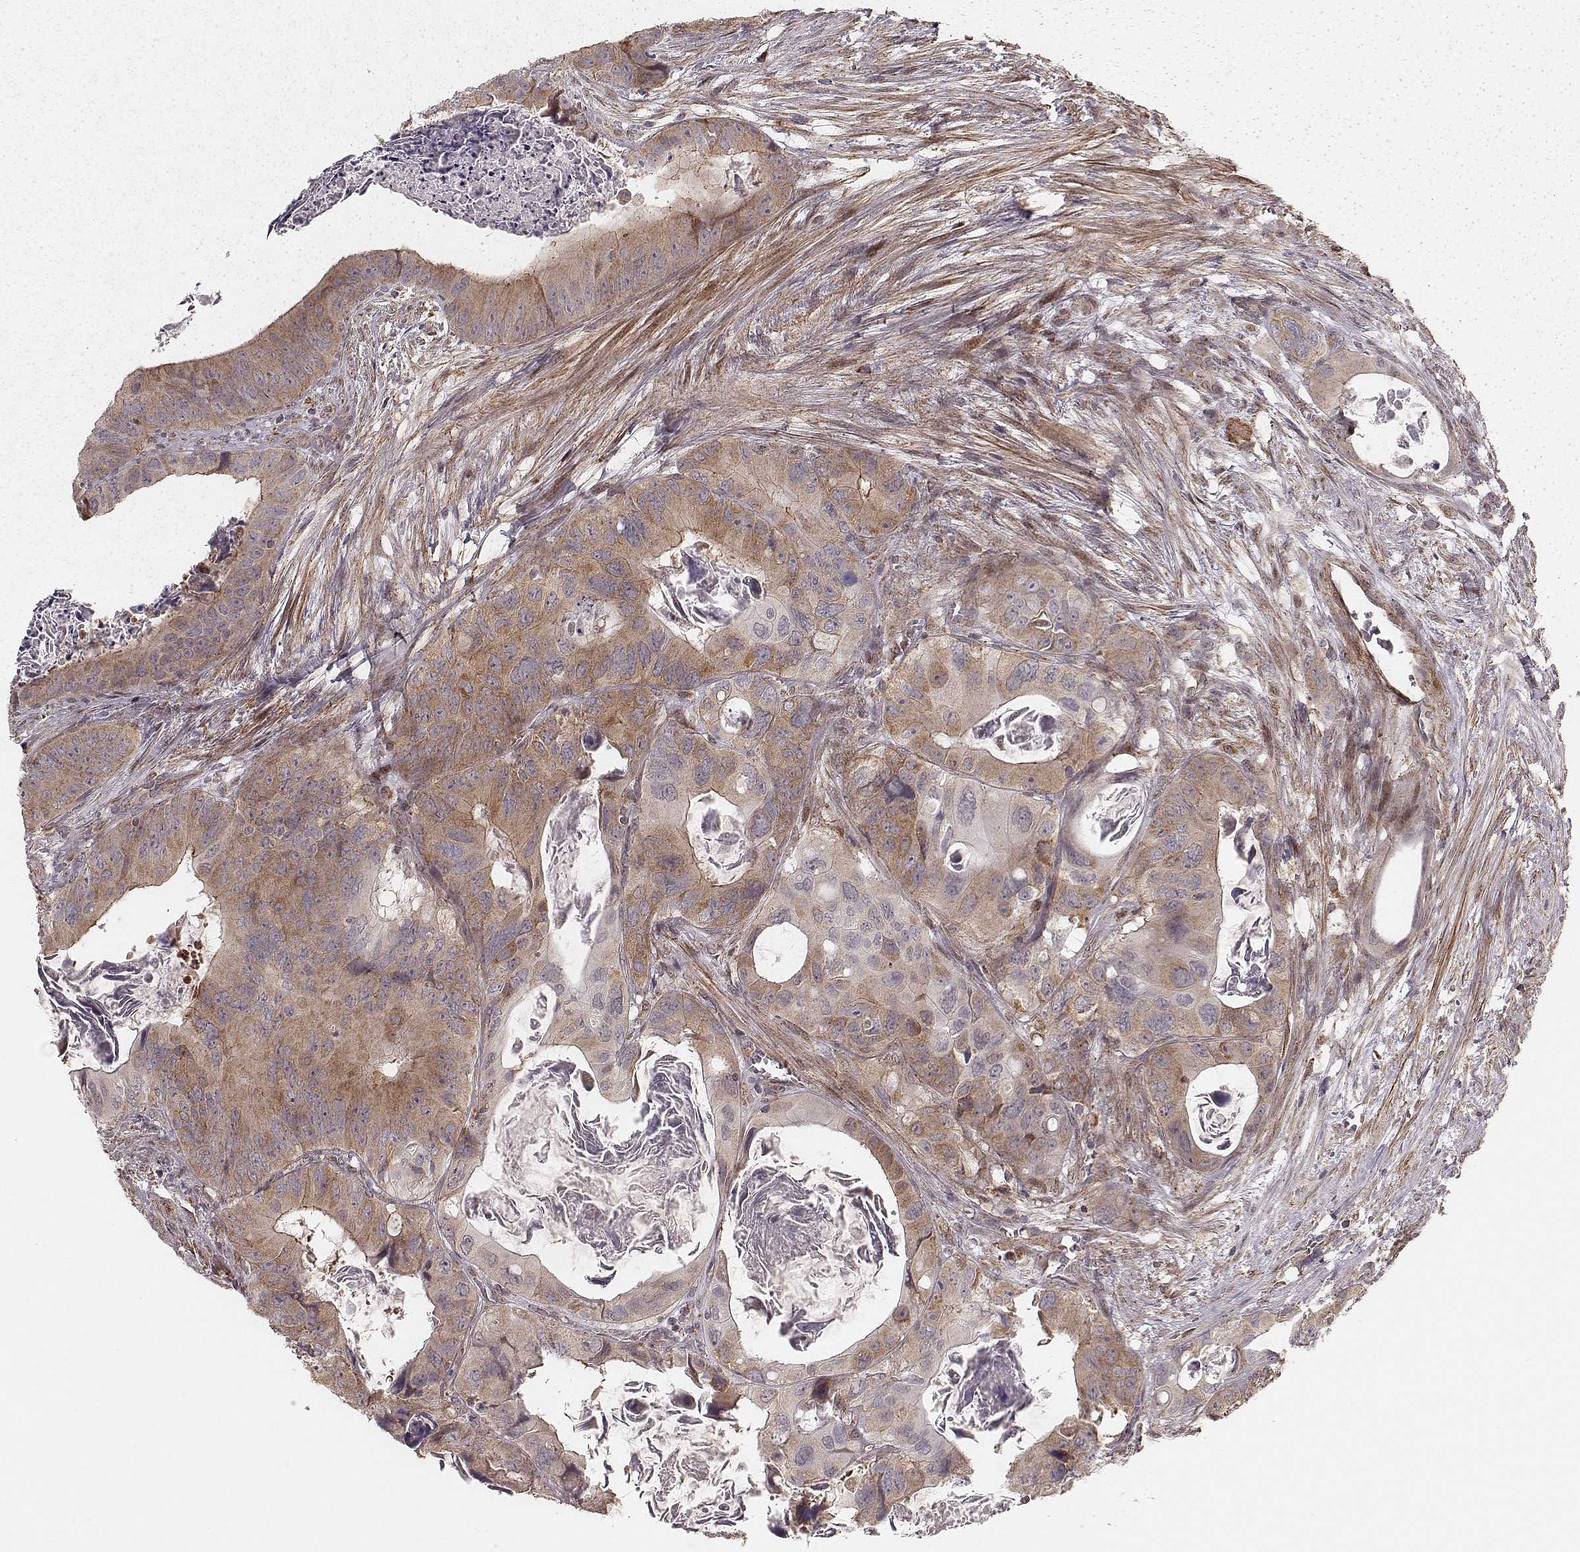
{"staining": {"intensity": "weak", "quantity": ">75%", "location": "cytoplasmic/membranous"}, "tissue": "colorectal cancer", "cell_type": "Tumor cells", "image_type": "cancer", "snomed": [{"axis": "morphology", "description": "Adenocarcinoma, NOS"}, {"axis": "topography", "description": "Rectum"}], "caption": "Colorectal adenocarcinoma stained with a protein marker displays weak staining in tumor cells.", "gene": "NDUFA7", "patient": {"sex": "male", "age": 64}}